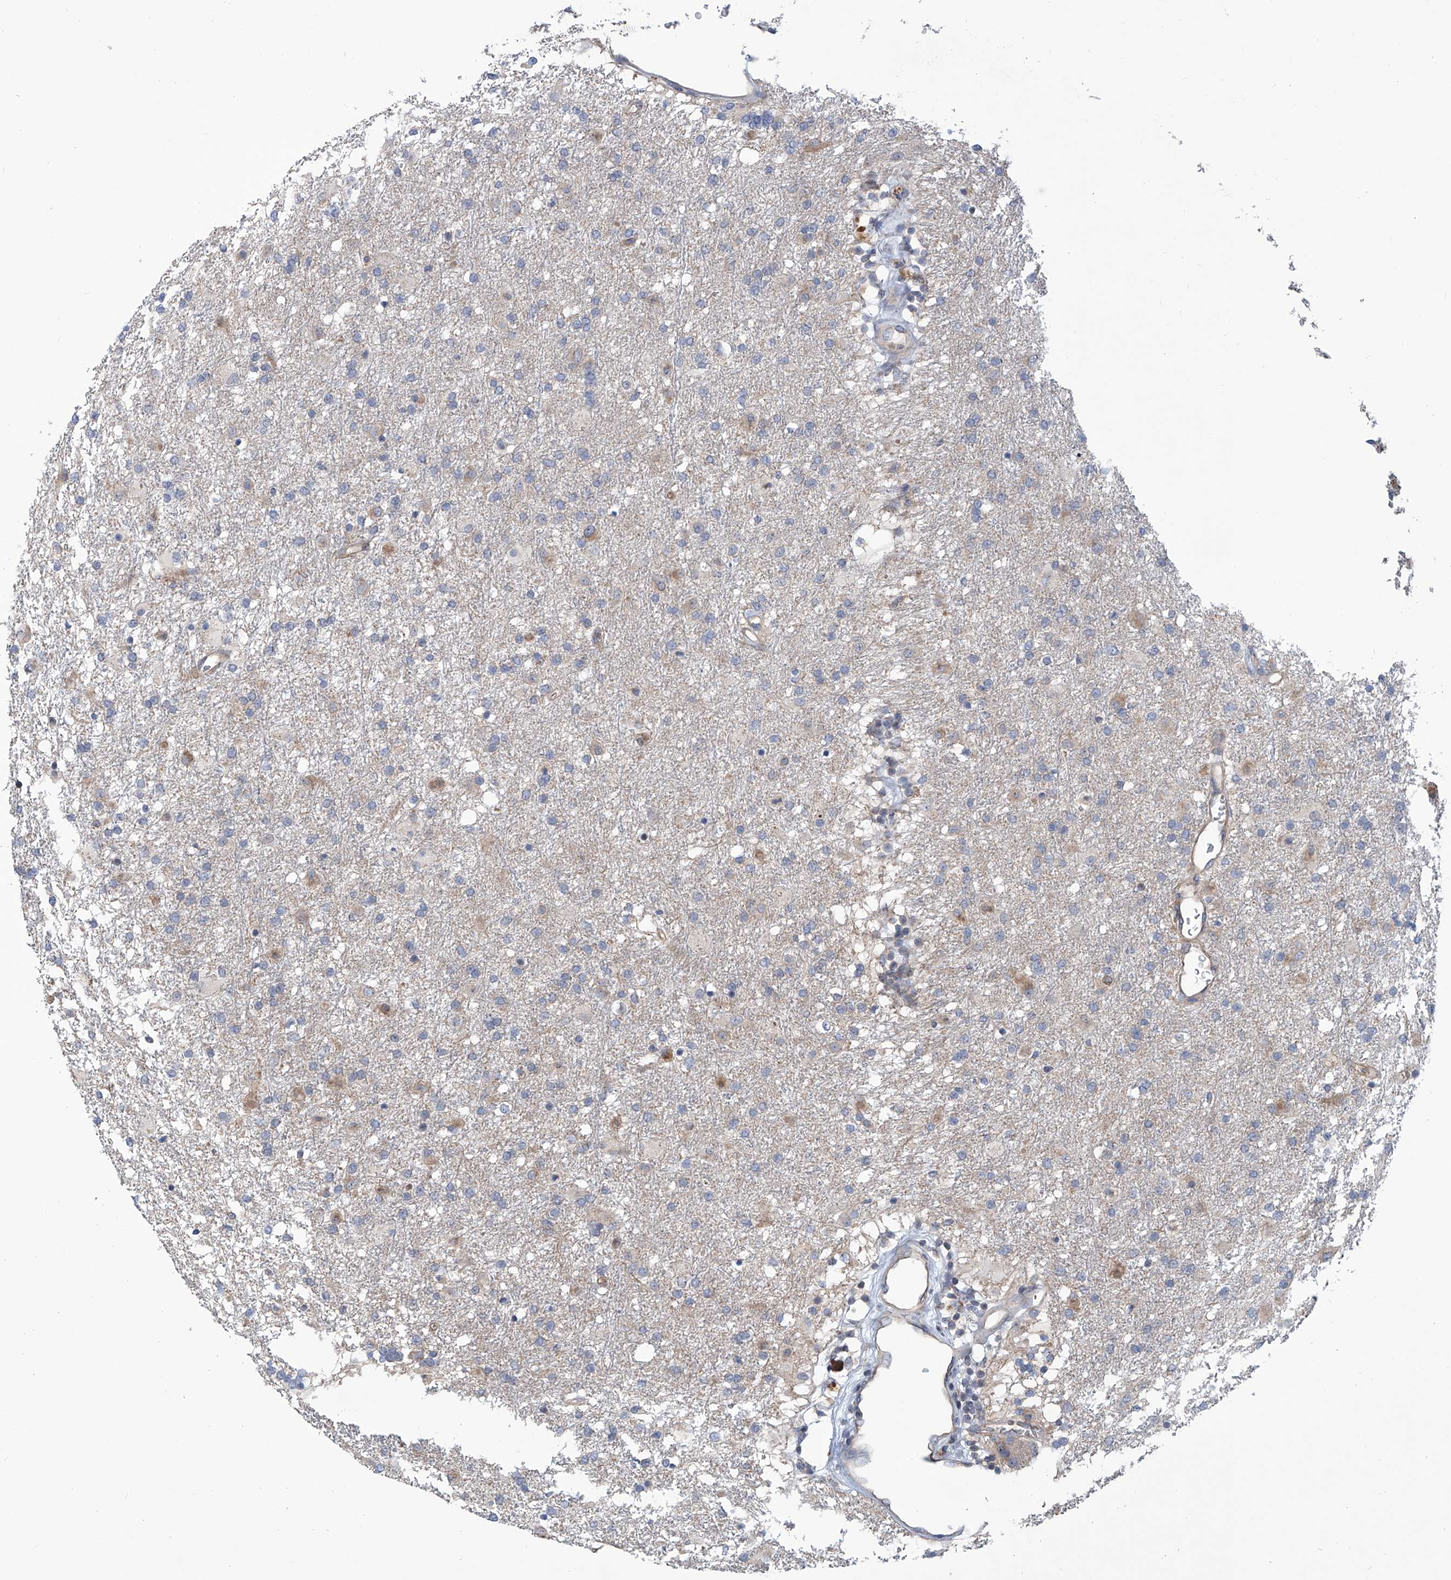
{"staining": {"intensity": "negative", "quantity": "none", "location": "none"}, "tissue": "glioma", "cell_type": "Tumor cells", "image_type": "cancer", "snomed": [{"axis": "morphology", "description": "Glioma, malignant, Low grade"}, {"axis": "topography", "description": "Brain"}], "caption": "Malignant glioma (low-grade) was stained to show a protein in brown. There is no significant expression in tumor cells.", "gene": "EIF2D", "patient": {"sex": "male", "age": 65}}